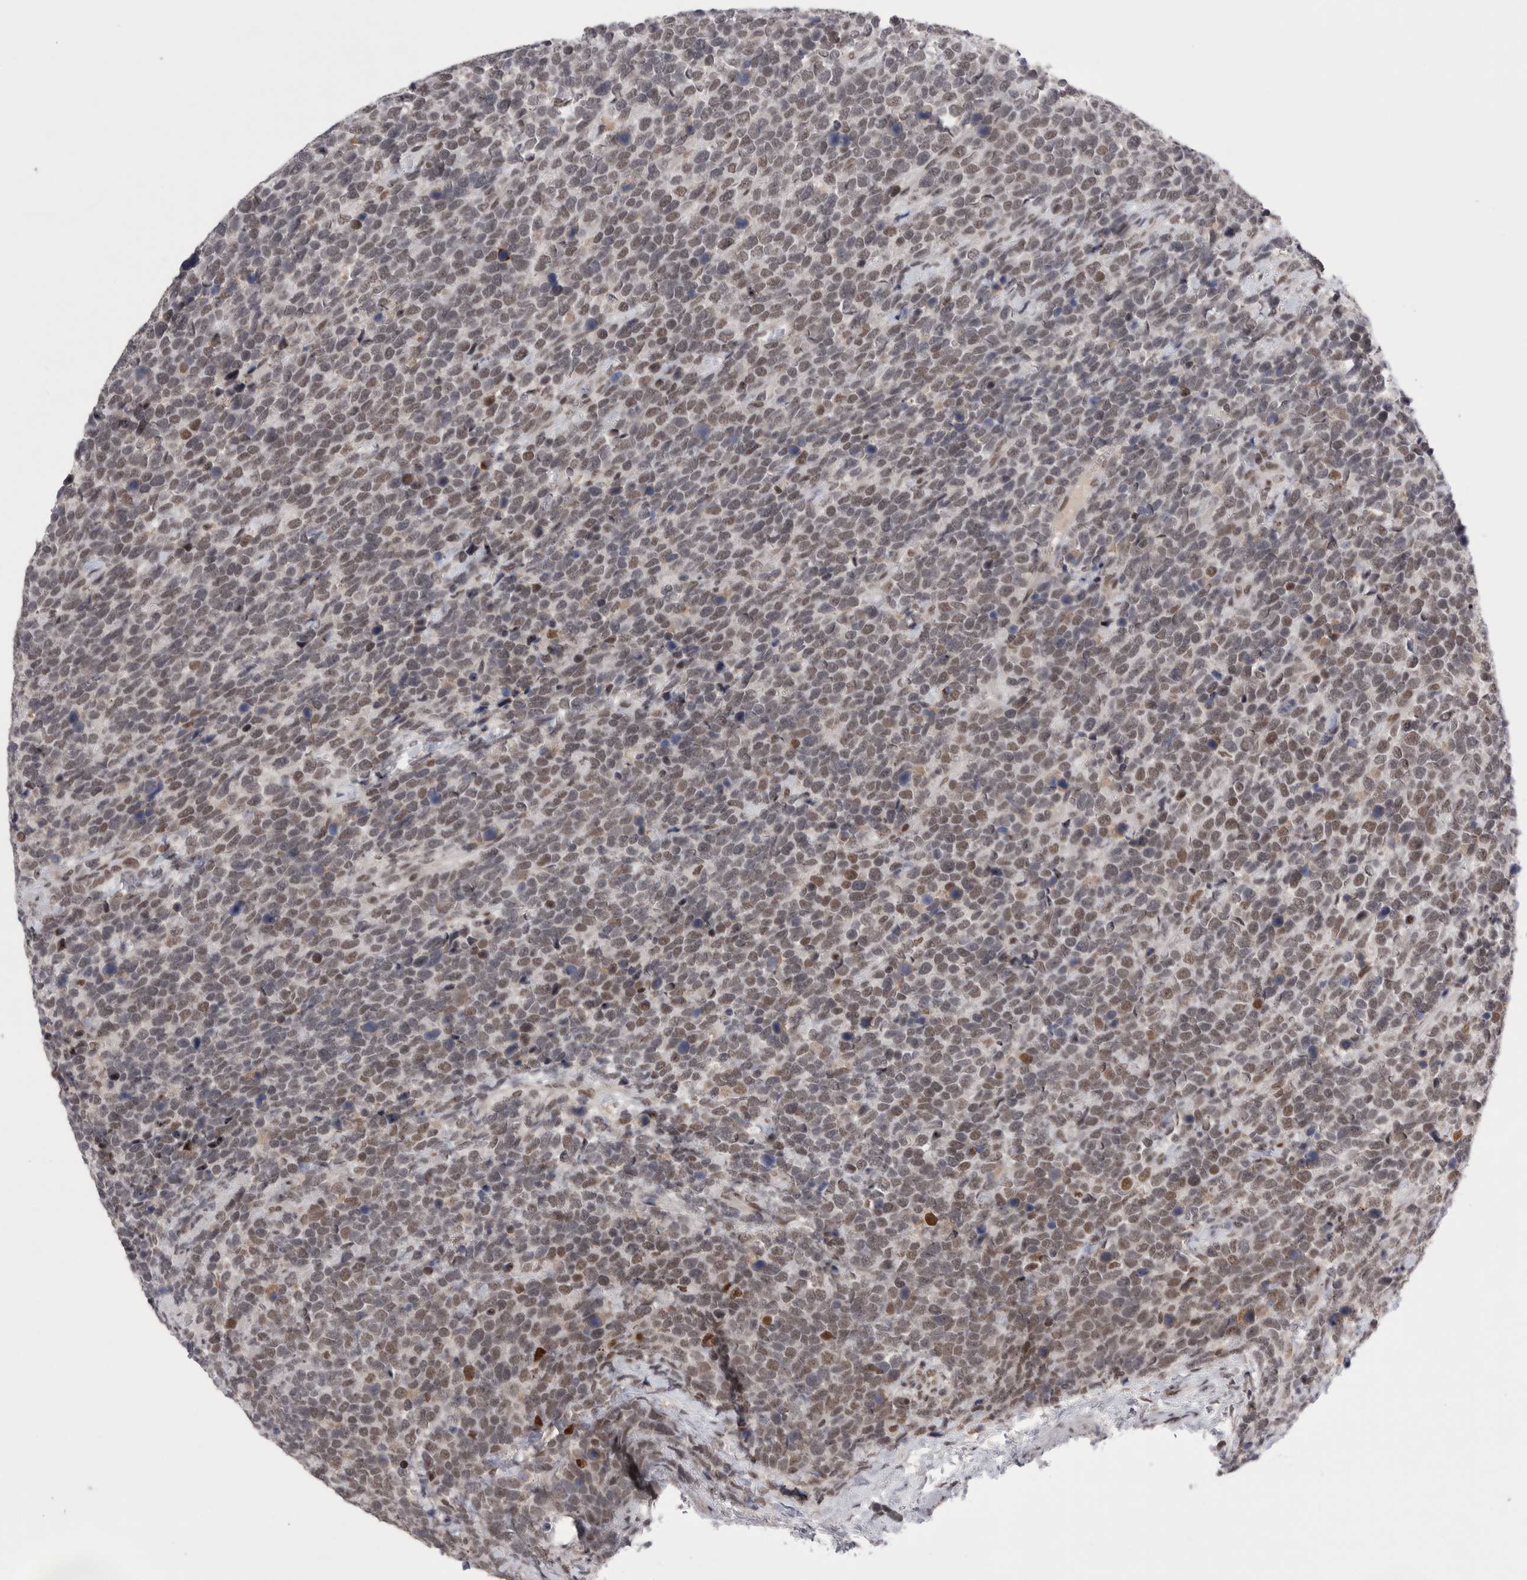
{"staining": {"intensity": "weak", "quantity": "25%-75%", "location": "nuclear"}, "tissue": "urothelial cancer", "cell_type": "Tumor cells", "image_type": "cancer", "snomed": [{"axis": "morphology", "description": "Urothelial carcinoma, High grade"}, {"axis": "topography", "description": "Urinary bladder"}], "caption": "Protein expression by immunohistochemistry (IHC) shows weak nuclear positivity in about 25%-75% of tumor cells in urothelial cancer.", "gene": "POU5F1", "patient": {"sex": "female", "age": 82}}